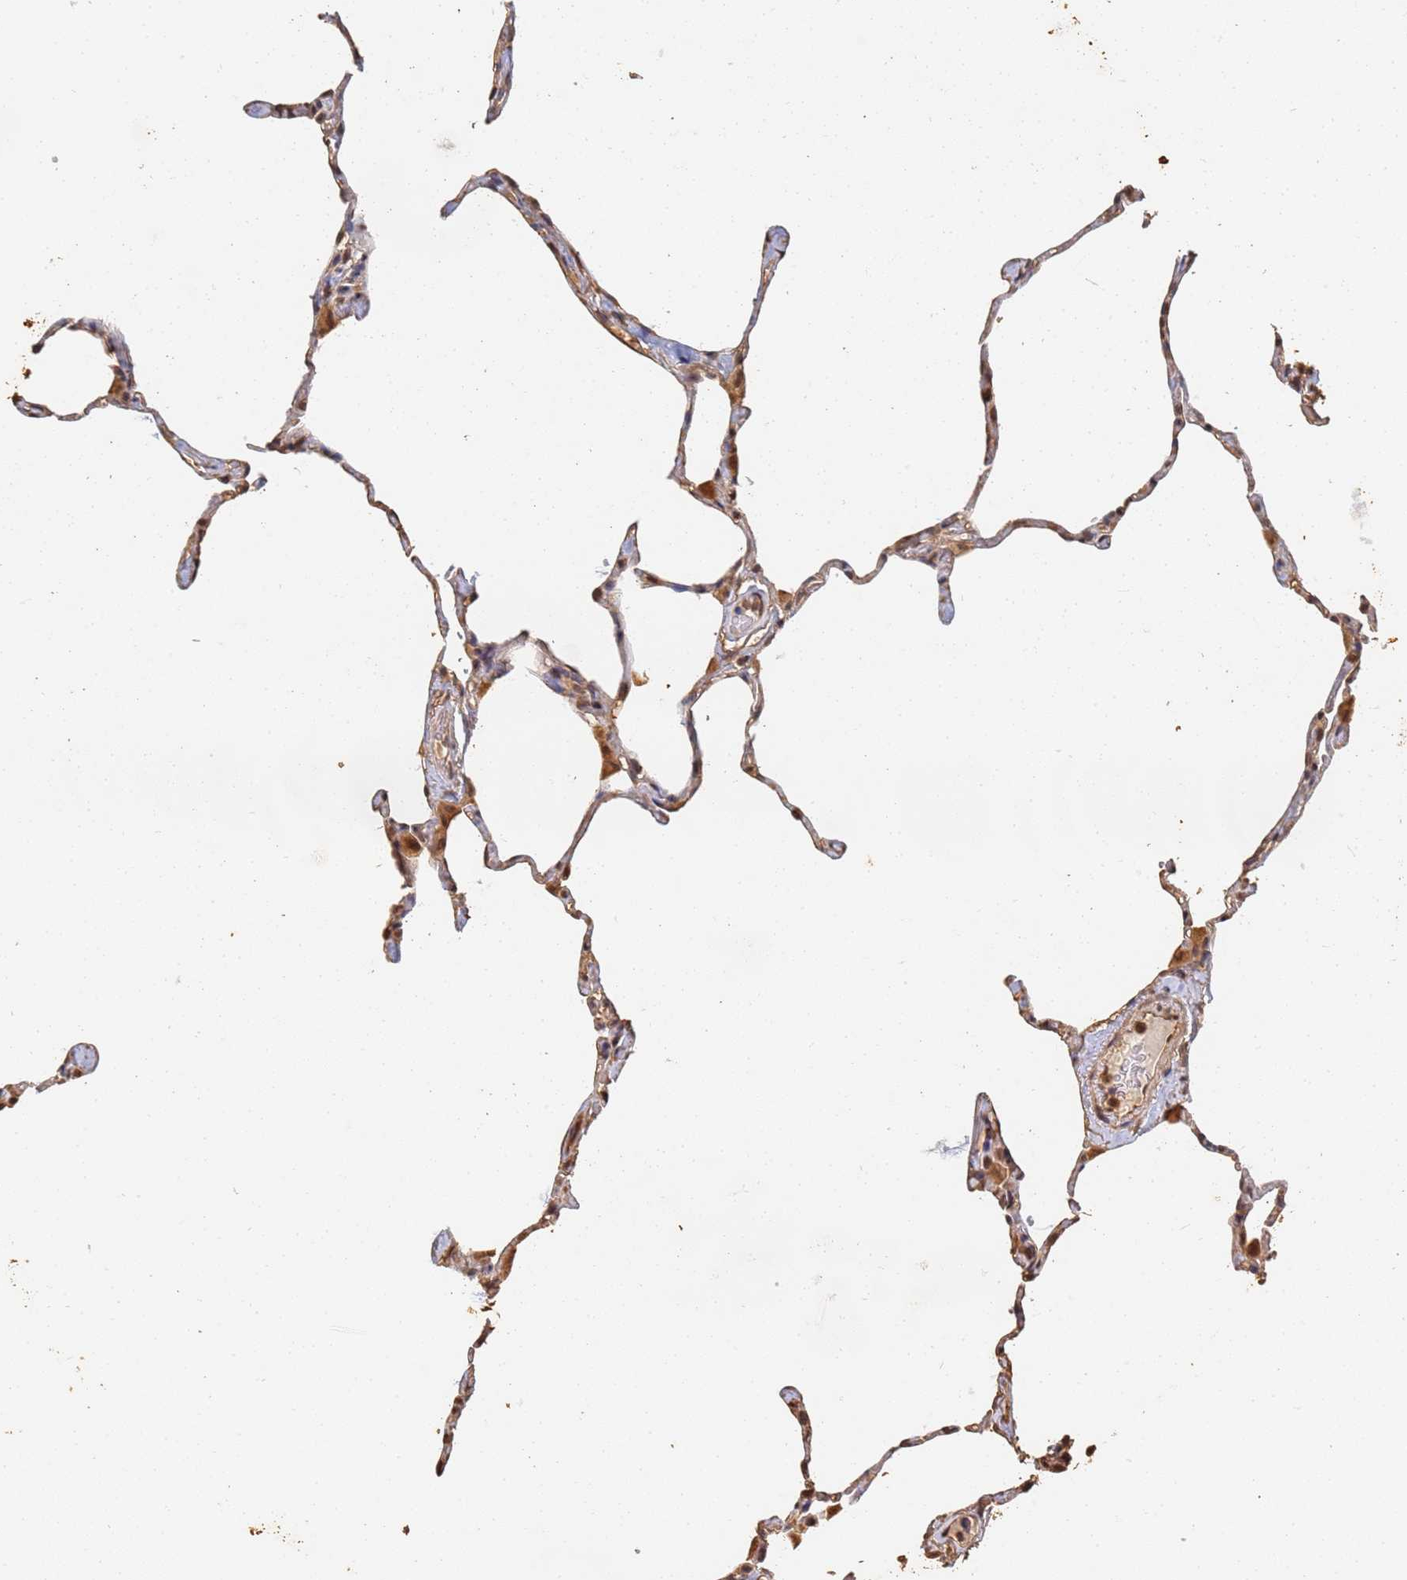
{"staining": {"intensity": "moderate", "quantity": "25%-75%", "location": "cytoplasmic/membranous,nuclear"}, "tissue": "lung", "cell_type": "Alveolar cells", "image_type": "normal", "snomed": [{"axis": "morphology", "description": "Normal tissue, NOS"}, {"axis": "topography", "description": "Lung"}], "caption": "High-power microscopy captured an immunohistochemistry (IHC) histopathology image of benign lung, revealing moderate cytoplasmic/membranous,nuclear staining in about 25%-75% of alveolar cells.", "gene": "JAK2", "patient": {"sex": "male", "age": 65}}